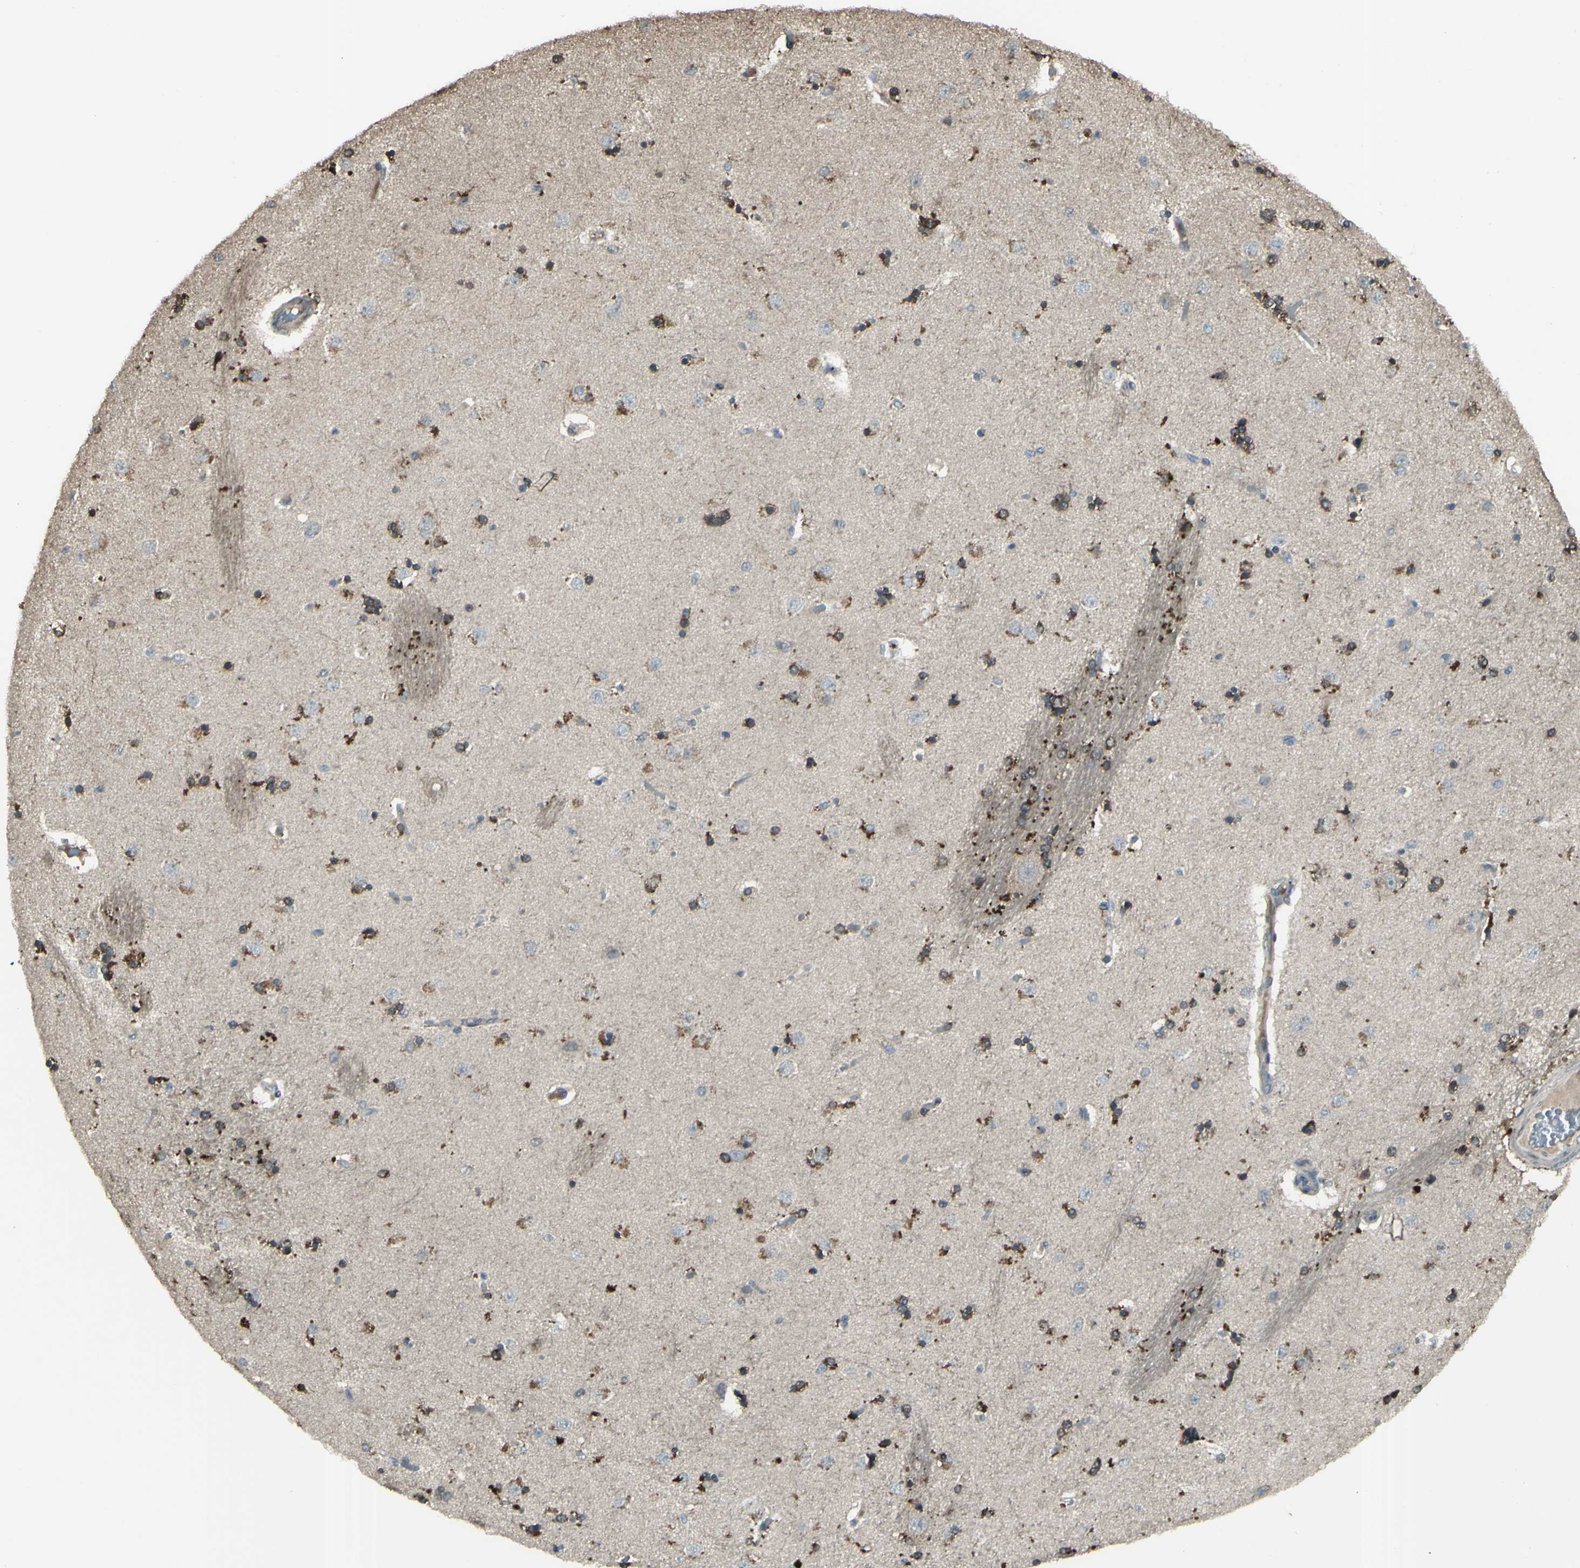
{"staining": {"intensity": "strong", "quantity": "25%-75%", "location": "cytoplasmic/membranous"}, "tissue": "caudate", "cell_type": "Glial cells", "image_type": "normal", "snomed": [{"axis": "morphology", "description": "Normal tissue, NOS"}, {"axis": "topography", "description": "Lateral ventricle wall"}], "caption": "IHC (DAB (3,3'-diaminobenzidine)) staining of normal human caudate demonstrates strong cytoplasmic/membranous protein expression in about 25%-75% of glial cells.", "gene": "GNAS", "patient": {"sex": "female", "age": 54}}